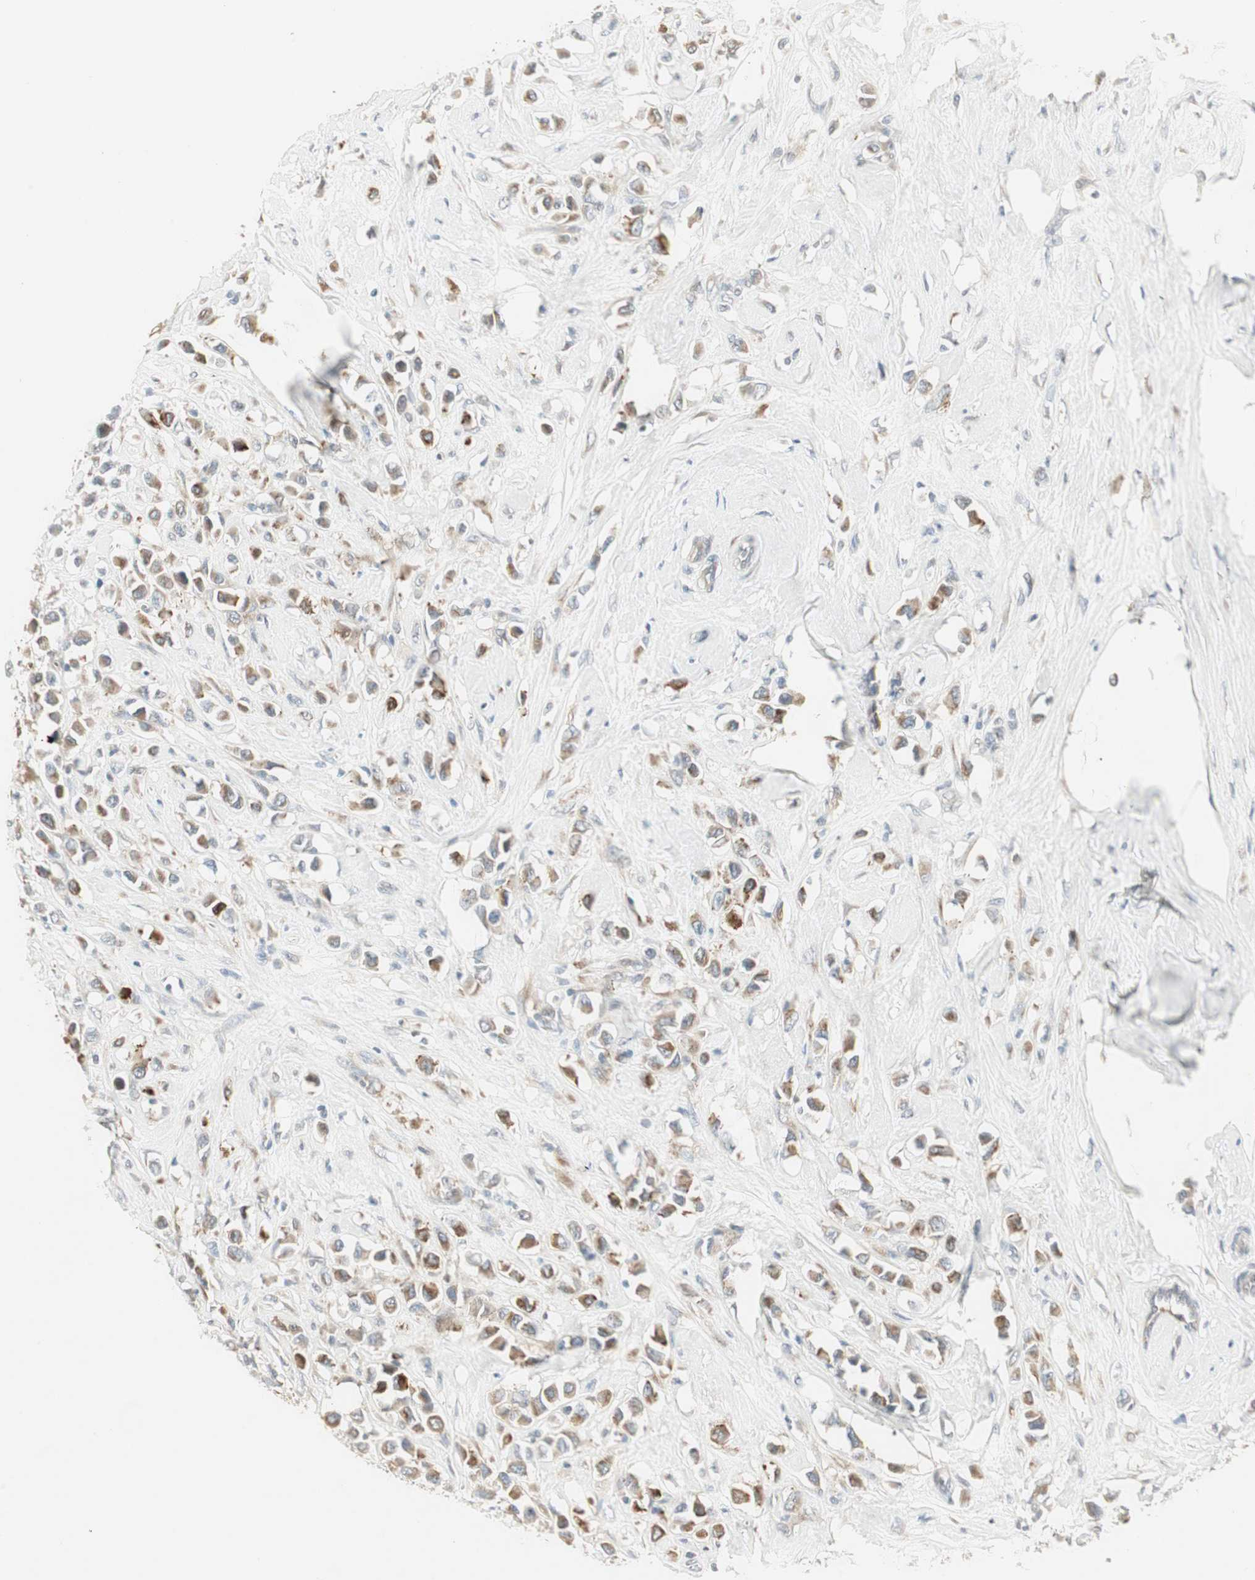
{"staining": {"intensity": "strong", "quantity": ">75%", "location": "cytoplasmic/membranous"}, "tissue": "breast cancer", "cell_type": "Tumor cells", "image_type": "cancer", "snomed": [{"axis": "morphology", "description": "Duct carcinoma"}, {"axis": "topography", "description": "Breast"}], "caption": "Human breast cancer (infiltrating ductal carcinoma) stained with a protein marker reveals strong staining in tumor cells.", "gene": "ZFP36", "patient": {"sex": "female", "age": 61}}